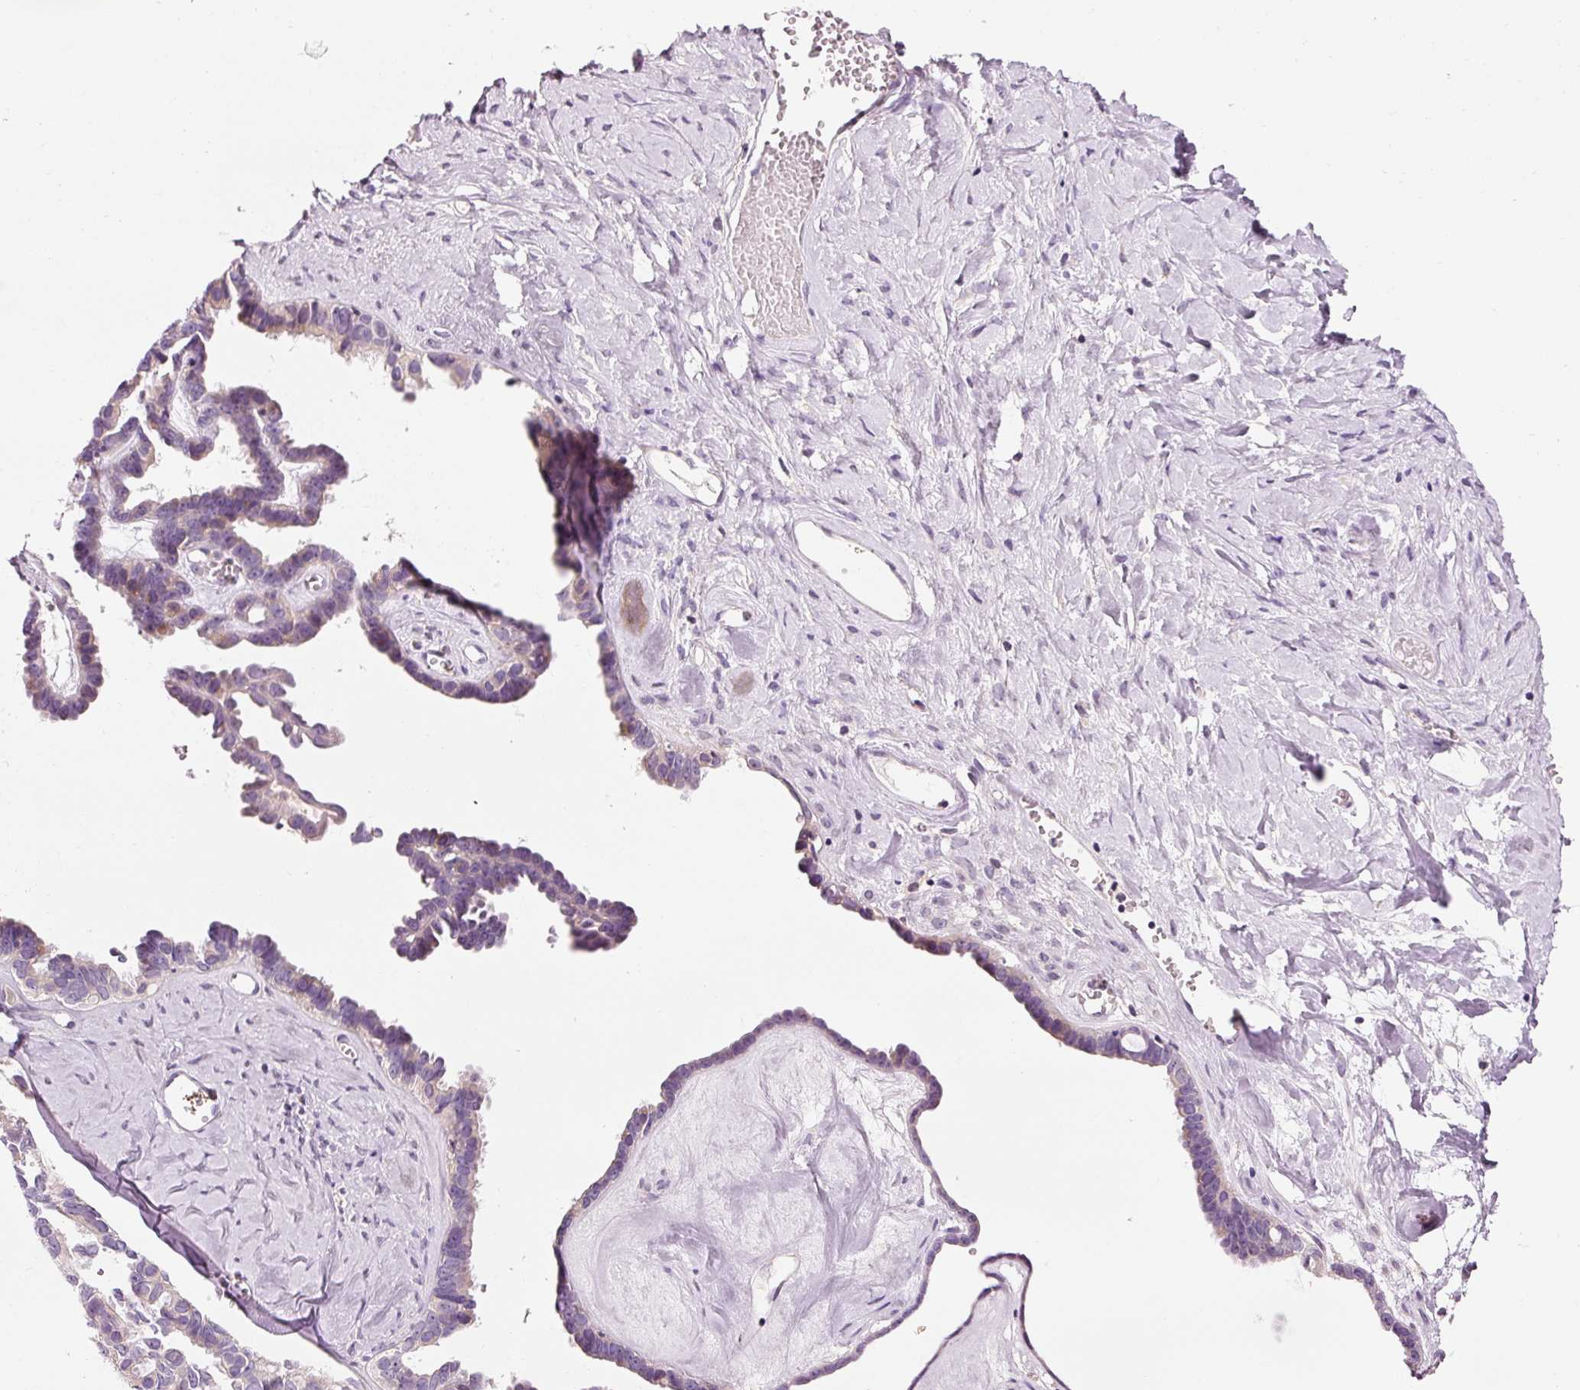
{"staining": {"intensity": "weak", "quantity": "25%-75%", "location": "cytoplasmic/membranous"}, "tissue": "ovarian cancer", "cell_type": "Tumor cells", "image_type": "cancer", "snomed": [{"axis": "morphology", "description": "Cystadenocarcinoma, serous, NOS"}, {"axis": "topography", "description": "Ovary"}], "caption": "Protein analysis of ovarian serous cystadenocarcinoma tissue shows weak cytoplasmic/membranous positivity in about 25%-75% of tumor cells.", "gene": "NAPA", "patient": {"sex": "female", "age": 69}}